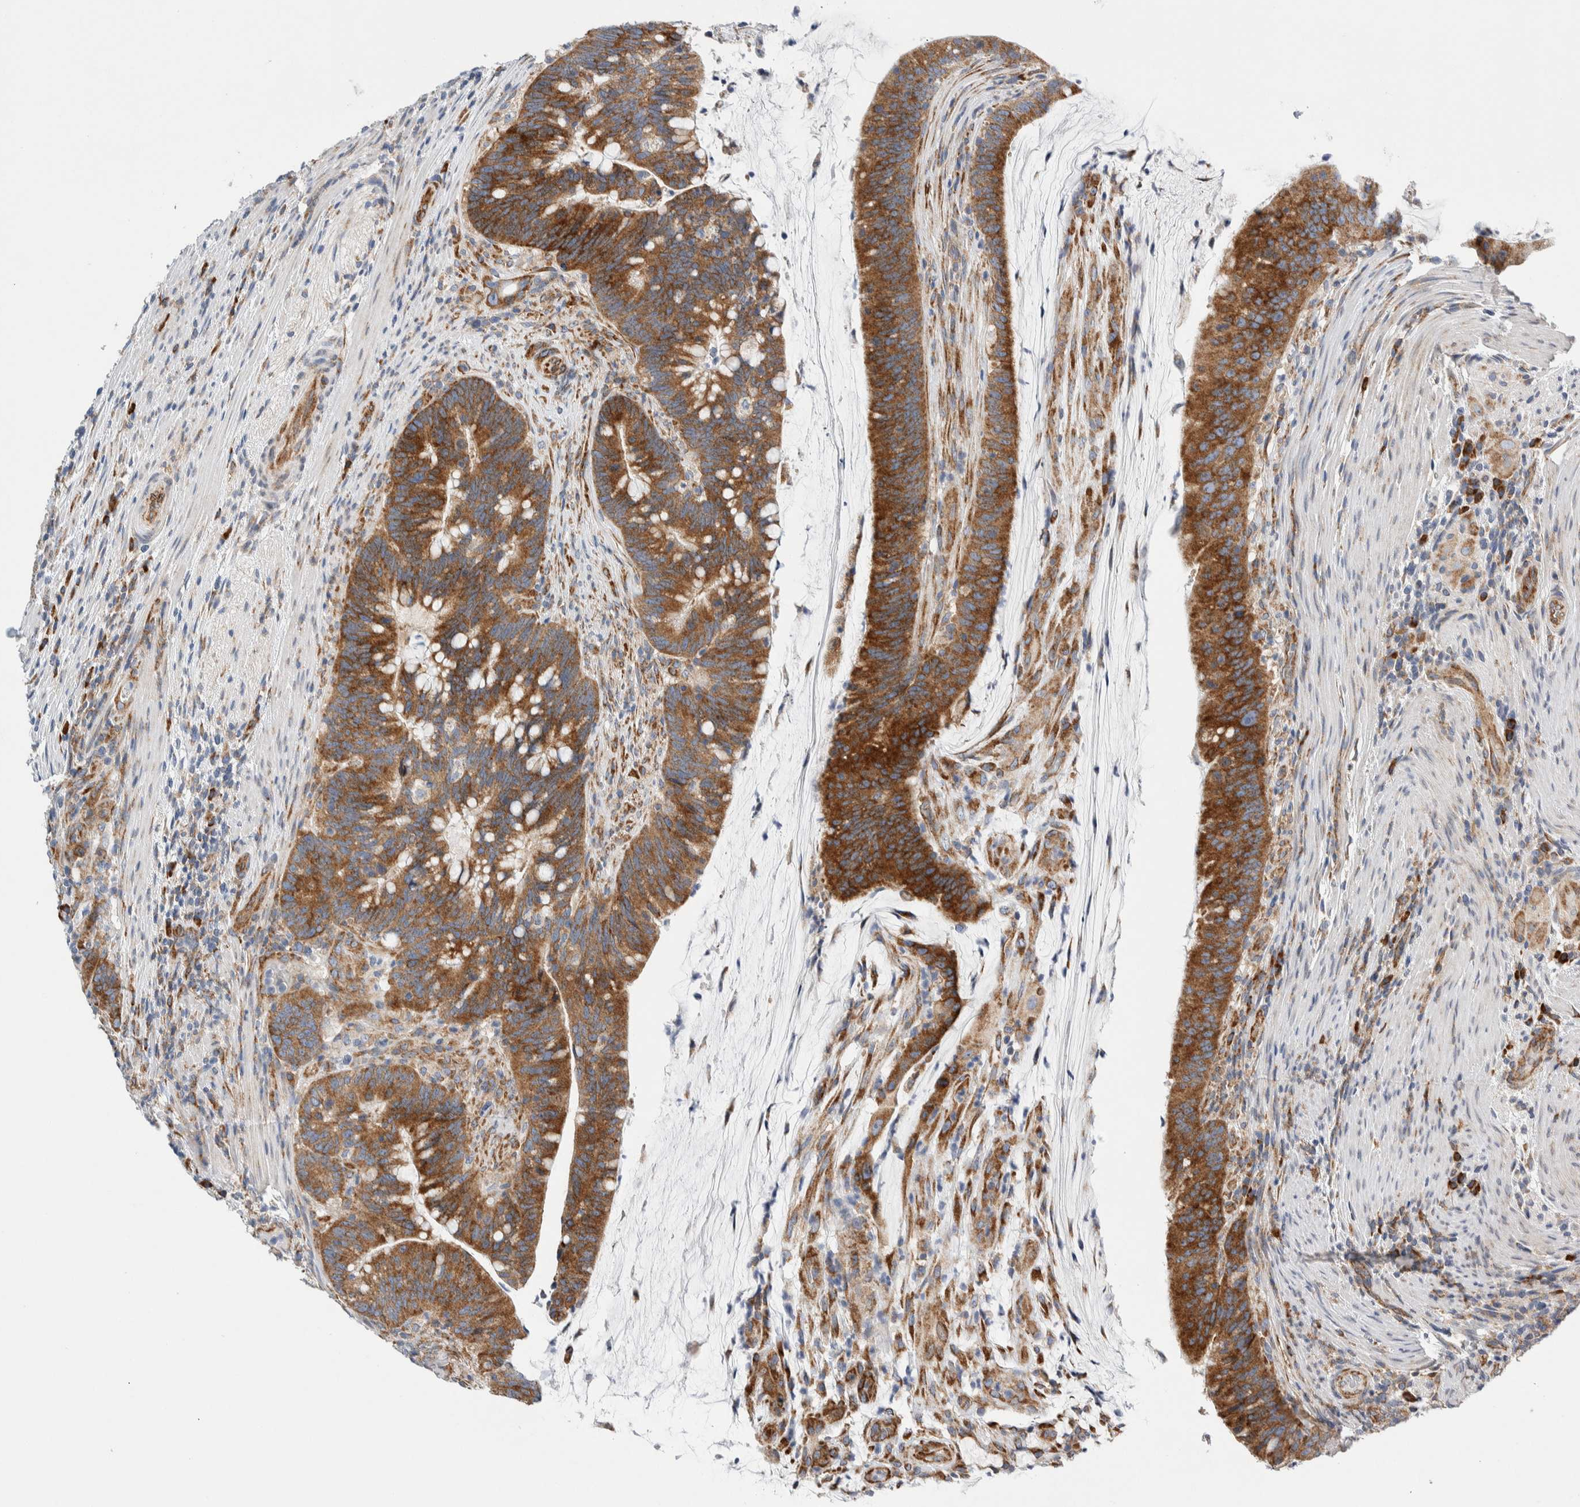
{"staining": {"intensity": "strong", "quantity": ">75%", "location": "cytoplasmic/membranous"}, "tissue": "colorectal cancer", "cell_type": "Tumor cells", "image_type": "cancer", "snomed": [{"axis": "morphology", "description": "Adenocarcinoma, NOS"}, {"axis": "topography", "description": "Colon"}], "caption": "IHC photomicrograph of adenocarcinoma (colorectal) stained for a protein (brown), which exhibits high levels of strong cytoplasmic/membranous staining in approximately >75% of tumor cells.", "gene": "RACK1", "patient": {"sex": "female", "age": 66}}